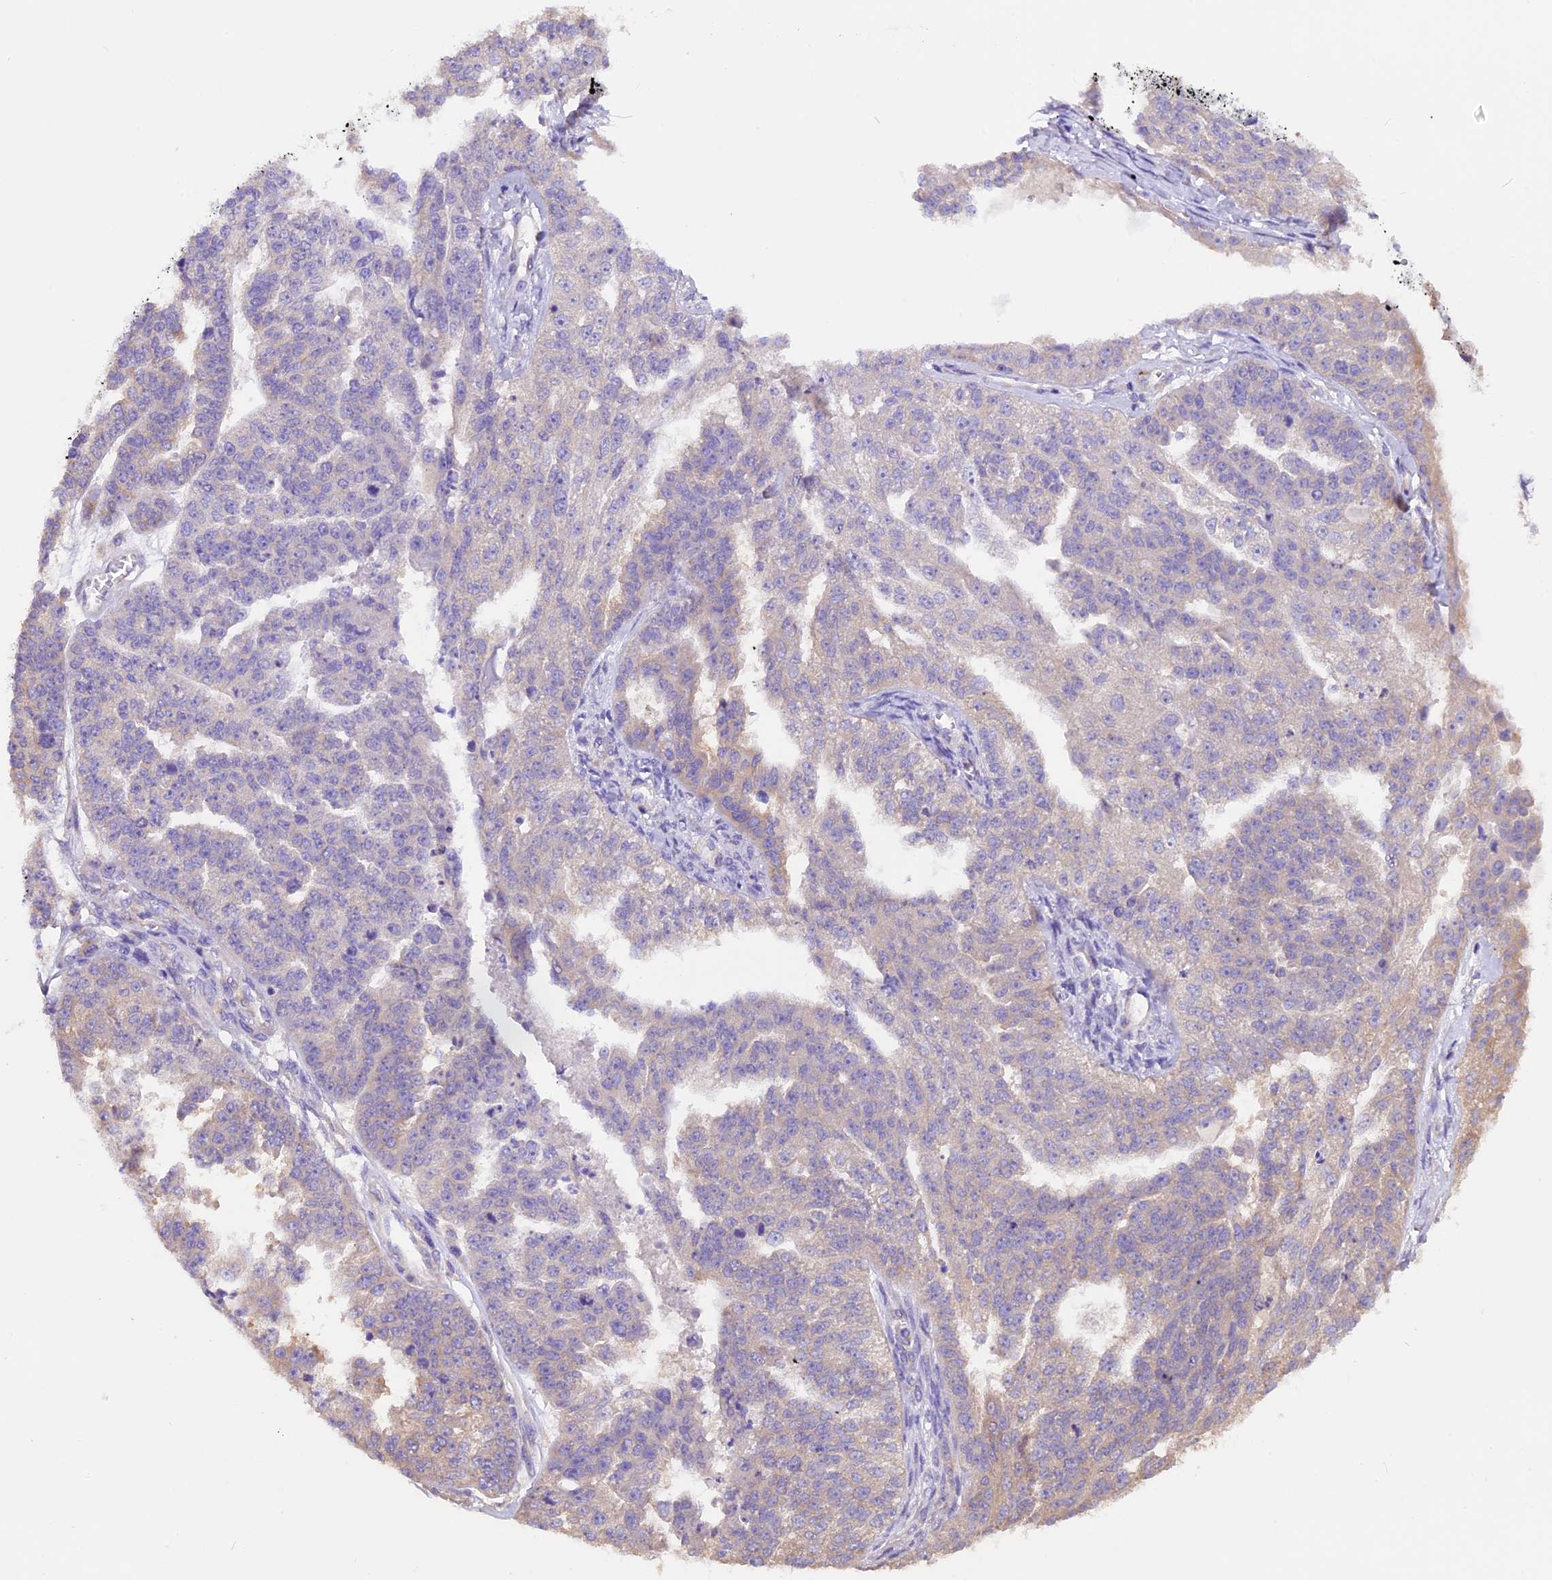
{"staining": {"intensity": "negative", "quantity": "none", "location": "none"}, "tissue": "ovarian cancer", "cell_type": "Tumor cells", "image_type": "cancer", "snomed": [{"axis": "morphology", "description": "Cystadenocarcinoma, serous, NOS"}, {"axis": "topography", "description": "Ovary"}], "caption": "DAB (3,3'-diaminobenzidine) immunohistochemical staining of human ovarian cancer exhibits no significant positivity in tumor cells. The staining is performed using DAB (3,3'-diaminobenzidine) brown chromogen with nuclei counter-stained in using hematoxylin.", "gene": "AP3B2", "patient": {"sex": "female", "age": 58}}